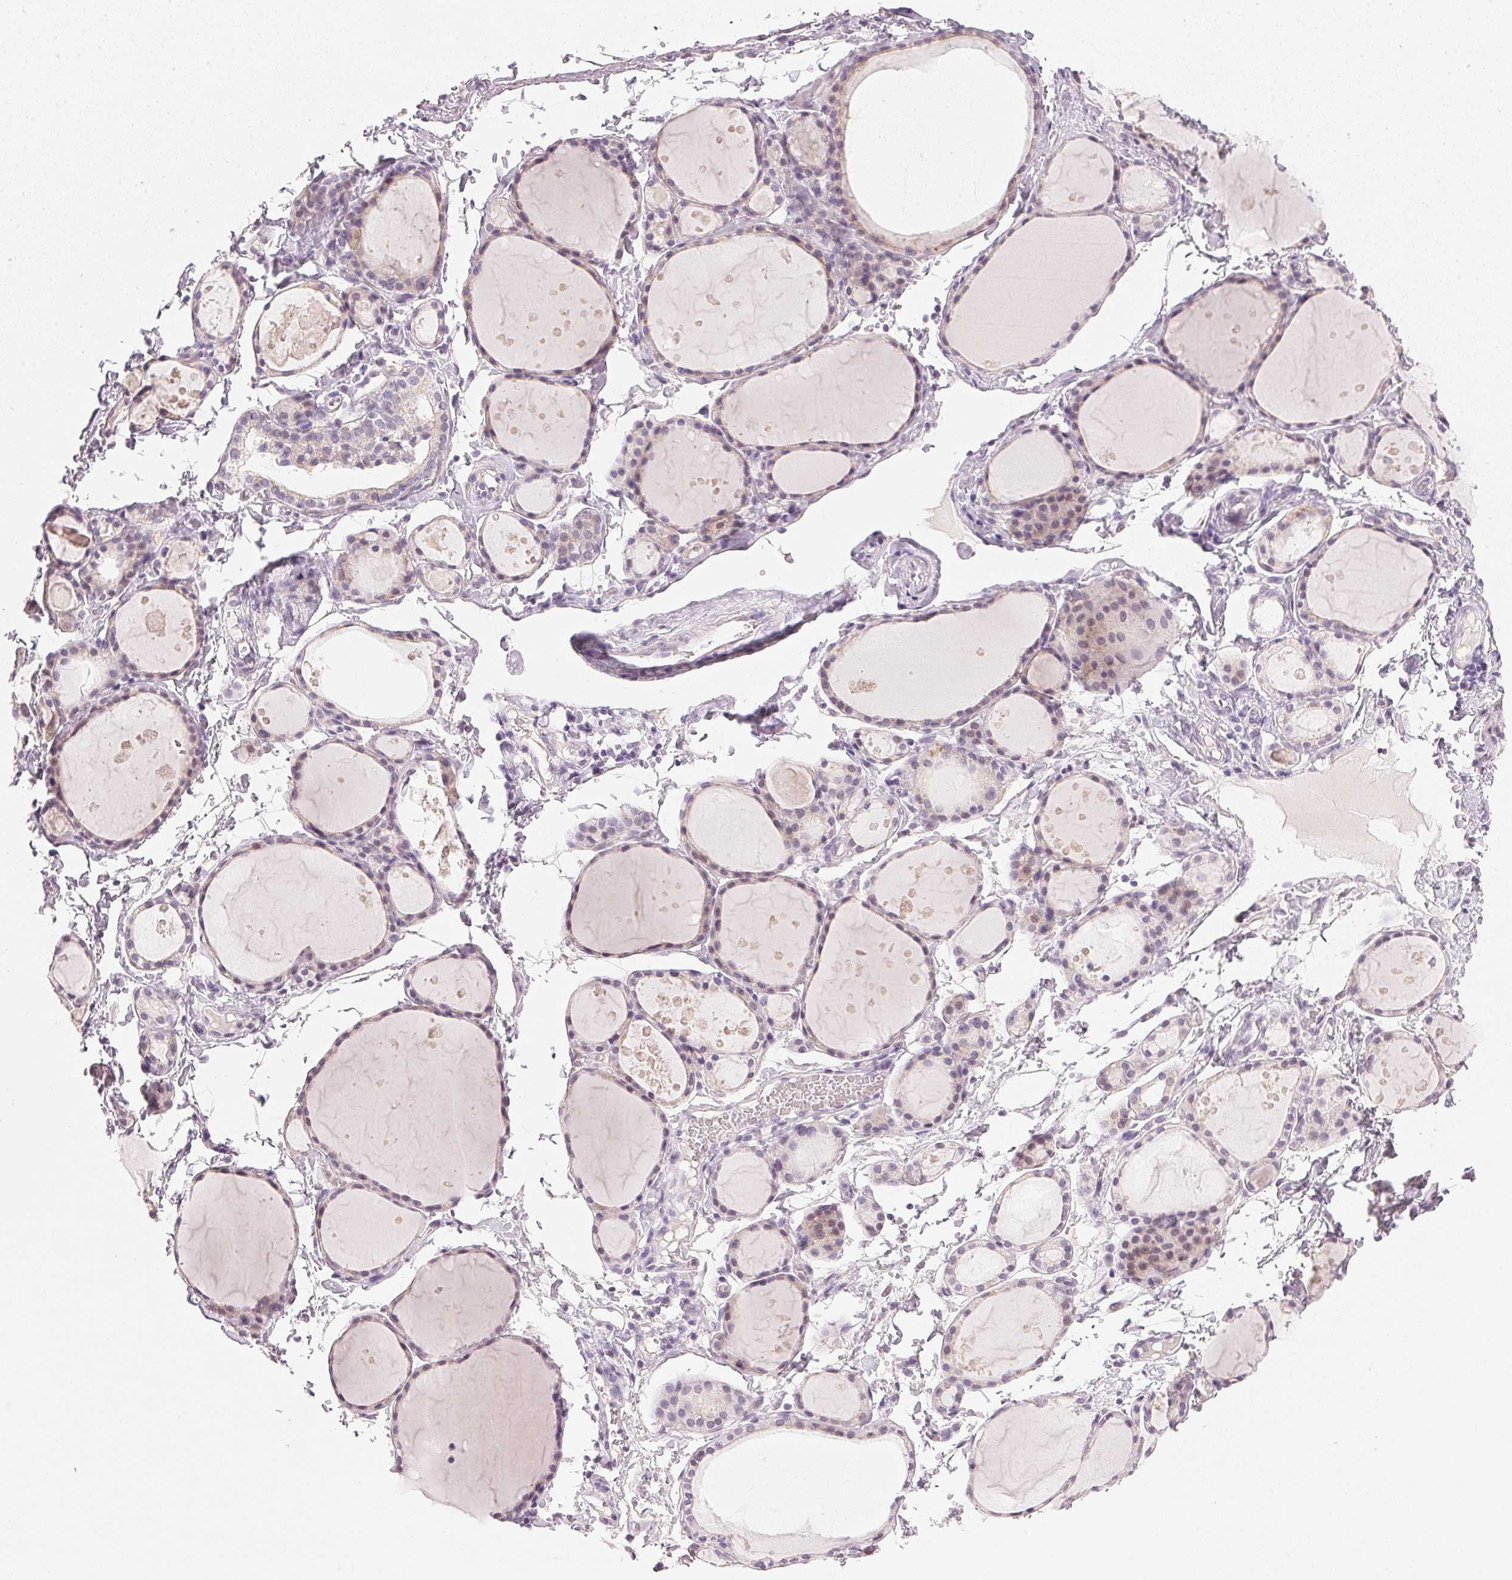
{"staining": {"intensity": "negative", "quantity": "none", "location": "none"}, "tissue": "thyroid gland", "cell_type": "Glandular cells", "image_type": "normal", "snomed": [{"axis": "morphology", "description": "Normal tissue, NOS"}, {"axis": "topography", "description": "Thyroid gland"}], "caption": "The immunohistochemistry (IHC) photomicrograph has no significant staining in glandular cells of thyroid gland.", "gene": "IGFBP1", "patient": {"sex": "male", "age": 68}}